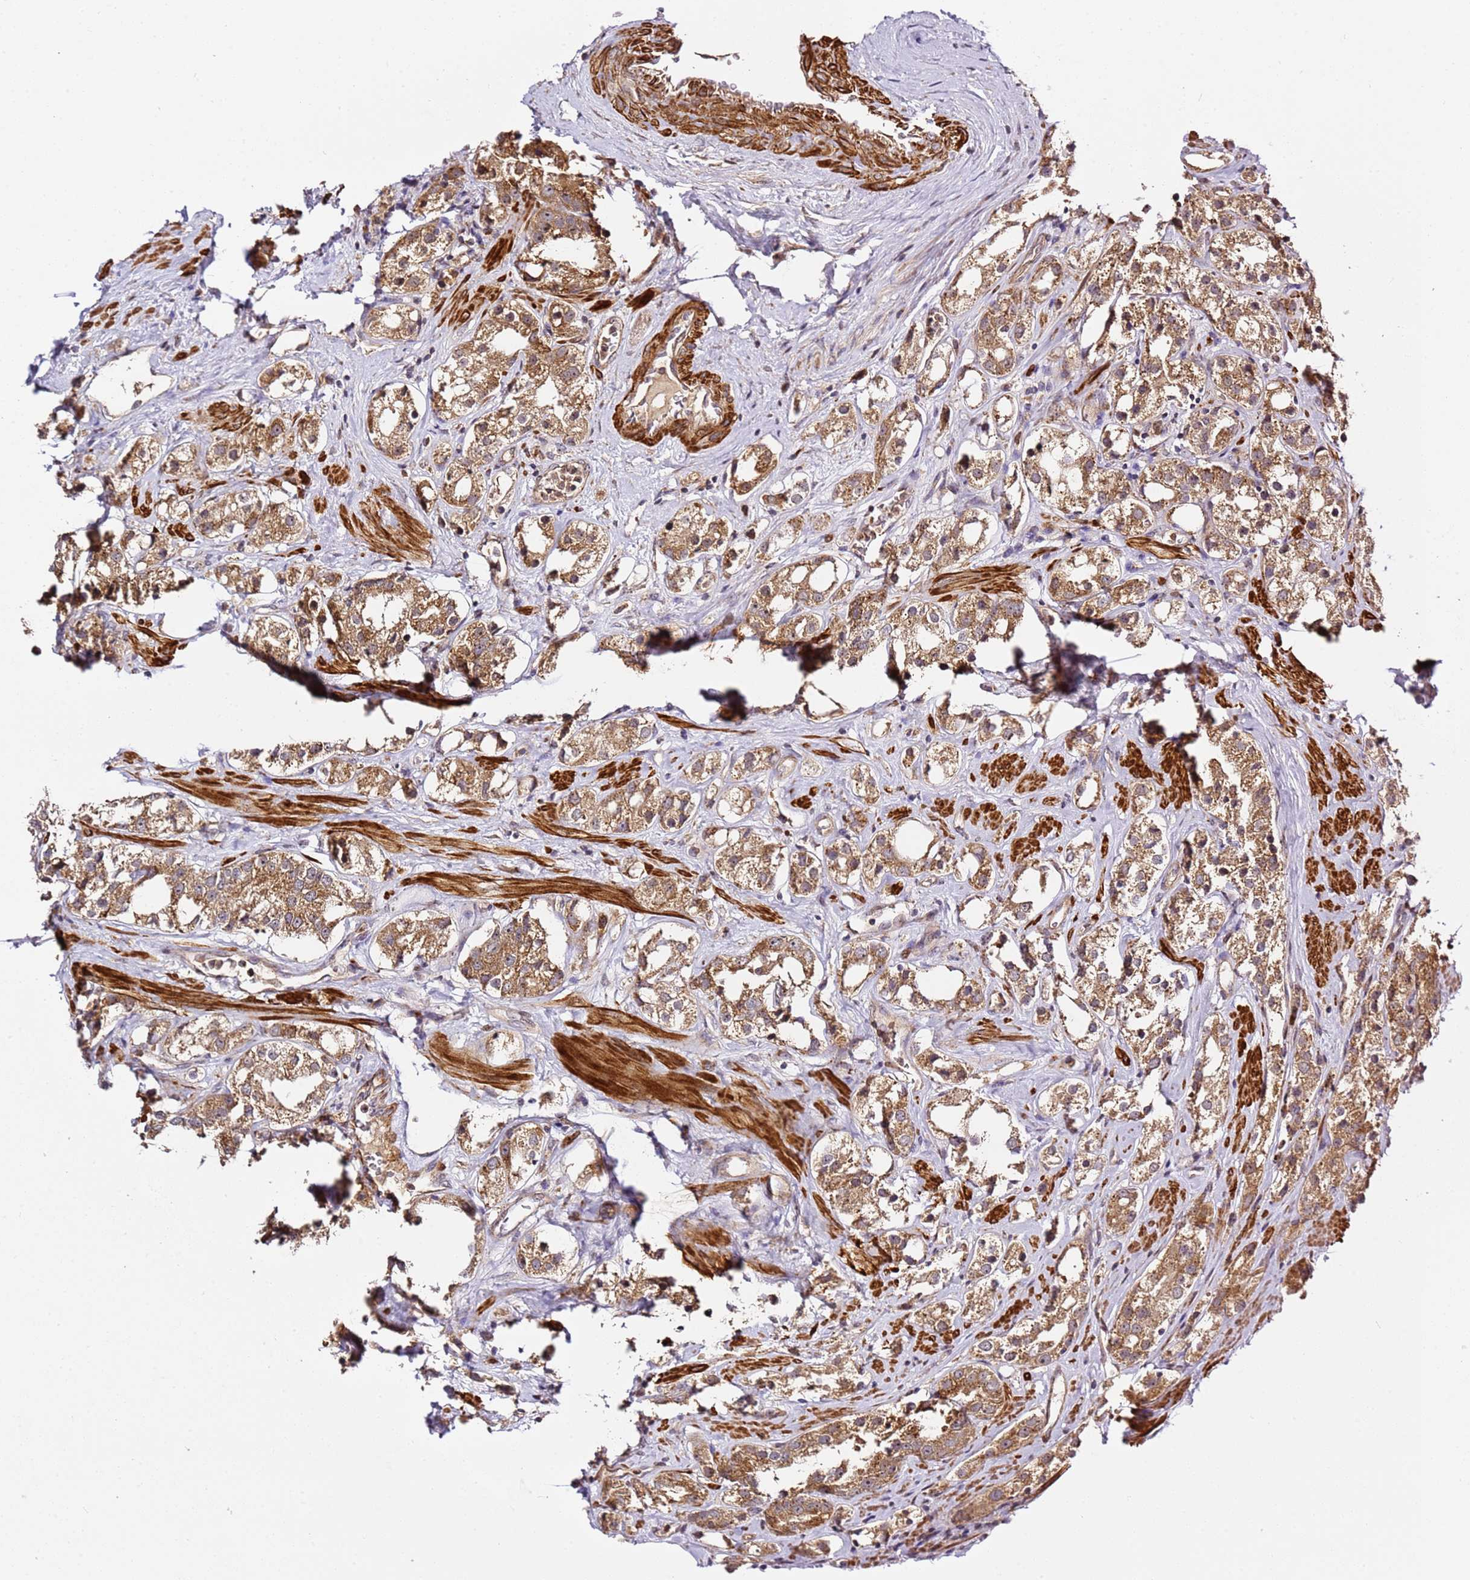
{"staining": {"intensity": "moderate", "quantity": ">75%", "location": "cytoplasmic/membranous"}, "tissue": "prostate cancer", "cell_type": "Tumor cells", "image_type": "cancer", "snomed": [{"axis": "morphology", "description": "Adenocarcinoma, NOS"}, {"axis": "topography", "description": "Prostate"}], "caption": "Prostate adenocarcinoma stained for a protein demonstrates moderate cytoplasmic/membranous positivity in tumor cells. (brown staining indicates protein expression, while blue staining denotes nuclei).", "gene": "PVRIG", "patient": {"sex": "male", "age": 79}}